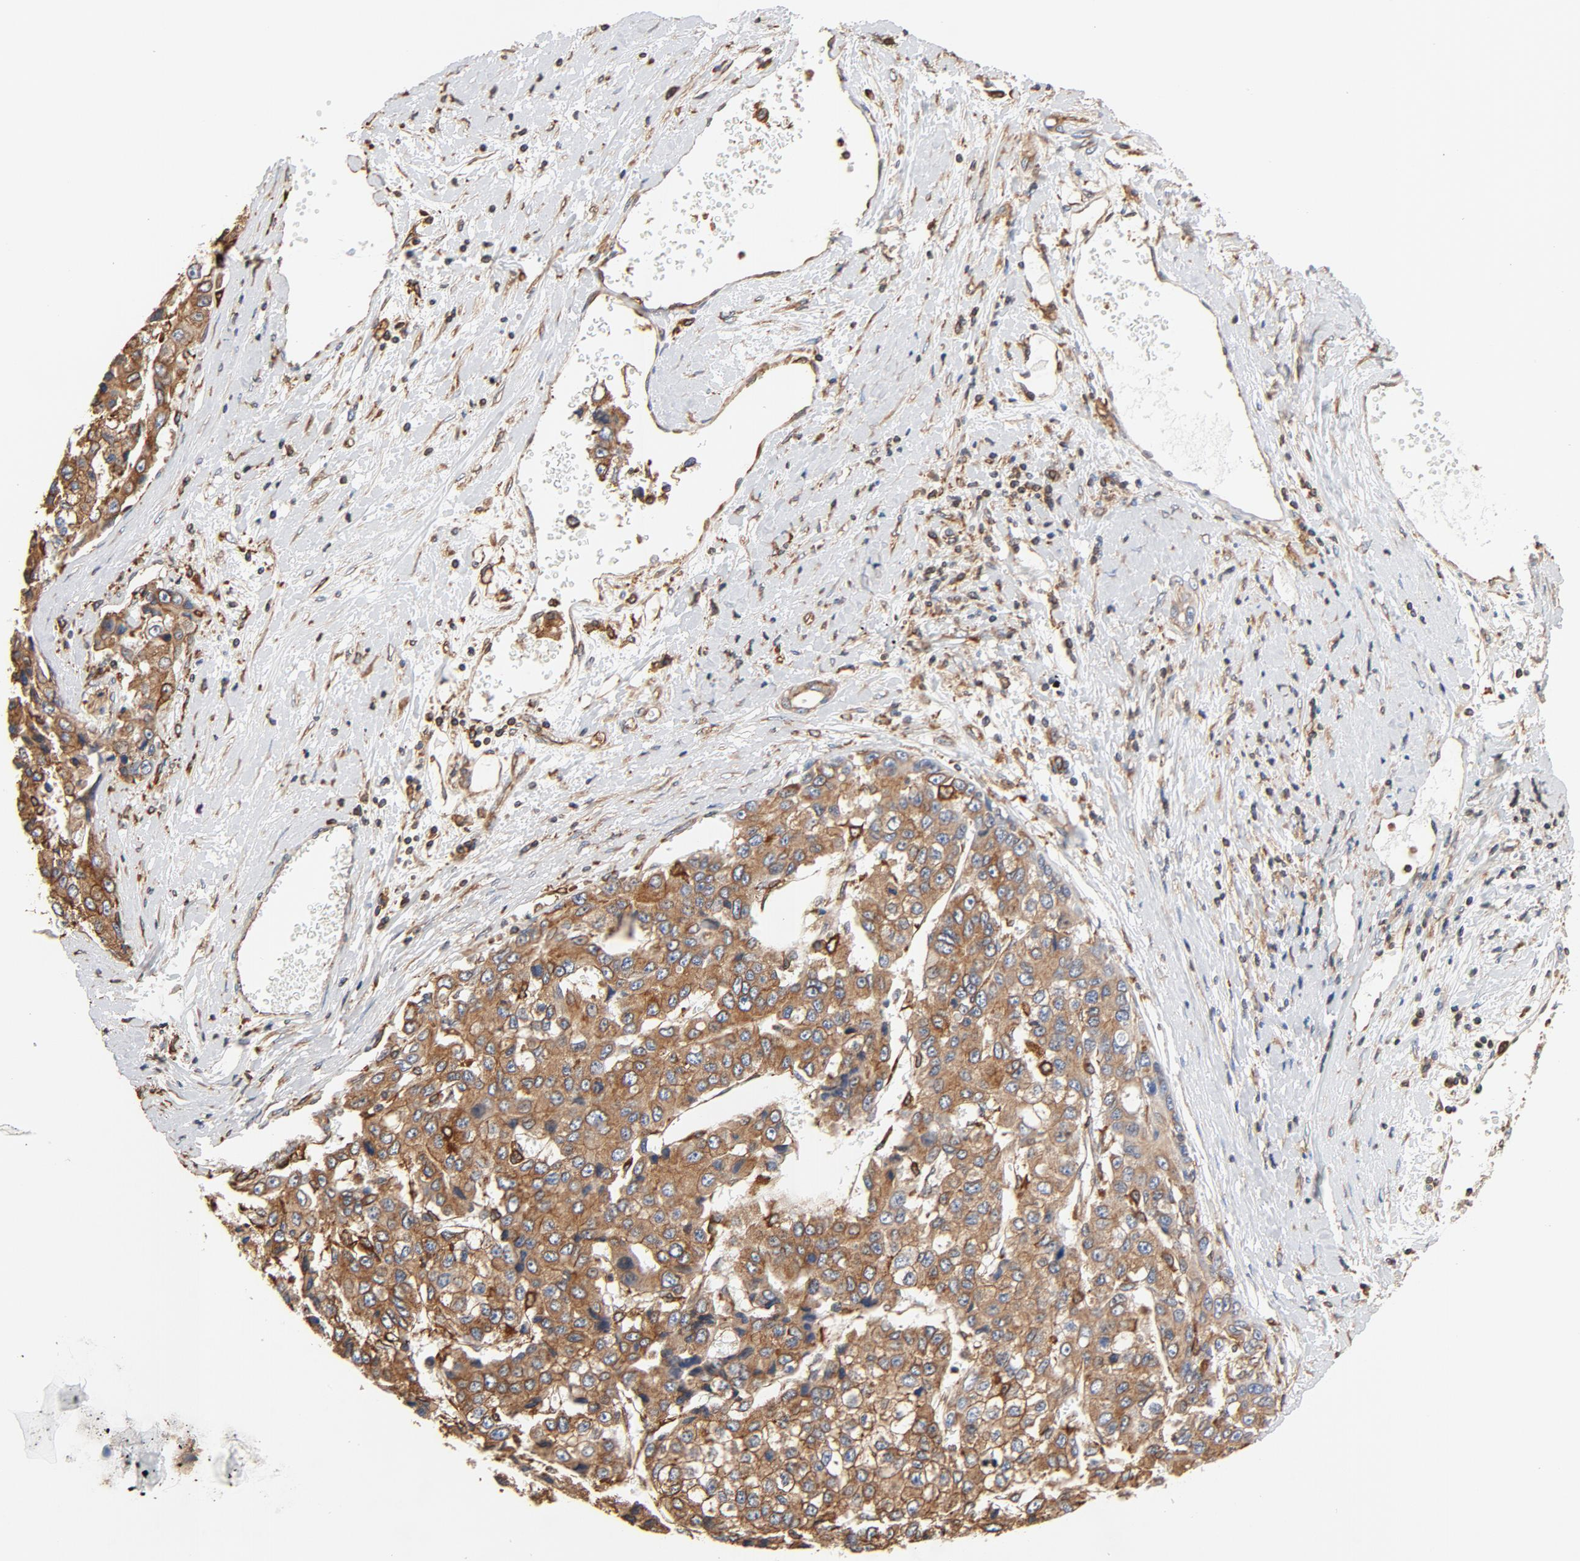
{"staining": {"intensity": "moderate", "quantity": ">75%", "location": "cytoplasmic/membranous"}, "tissue": "liver cancer", "cell_type": "Tumor cells", "image_type": "cancer", "snomed": [{"axis": "morphology", "description": "Carcinoma, Hepatocellular, NOS"}, {"axis": "topography", "description": "Liver"}], "caption": "Tumor cells display medium levels of moderate cytoplasmic/membranous expression in approximately >75% of cells in liver hepatocellular carcinoma.", "gene": "BCAP31", "patient": {"sex": "female", "age": 66}}